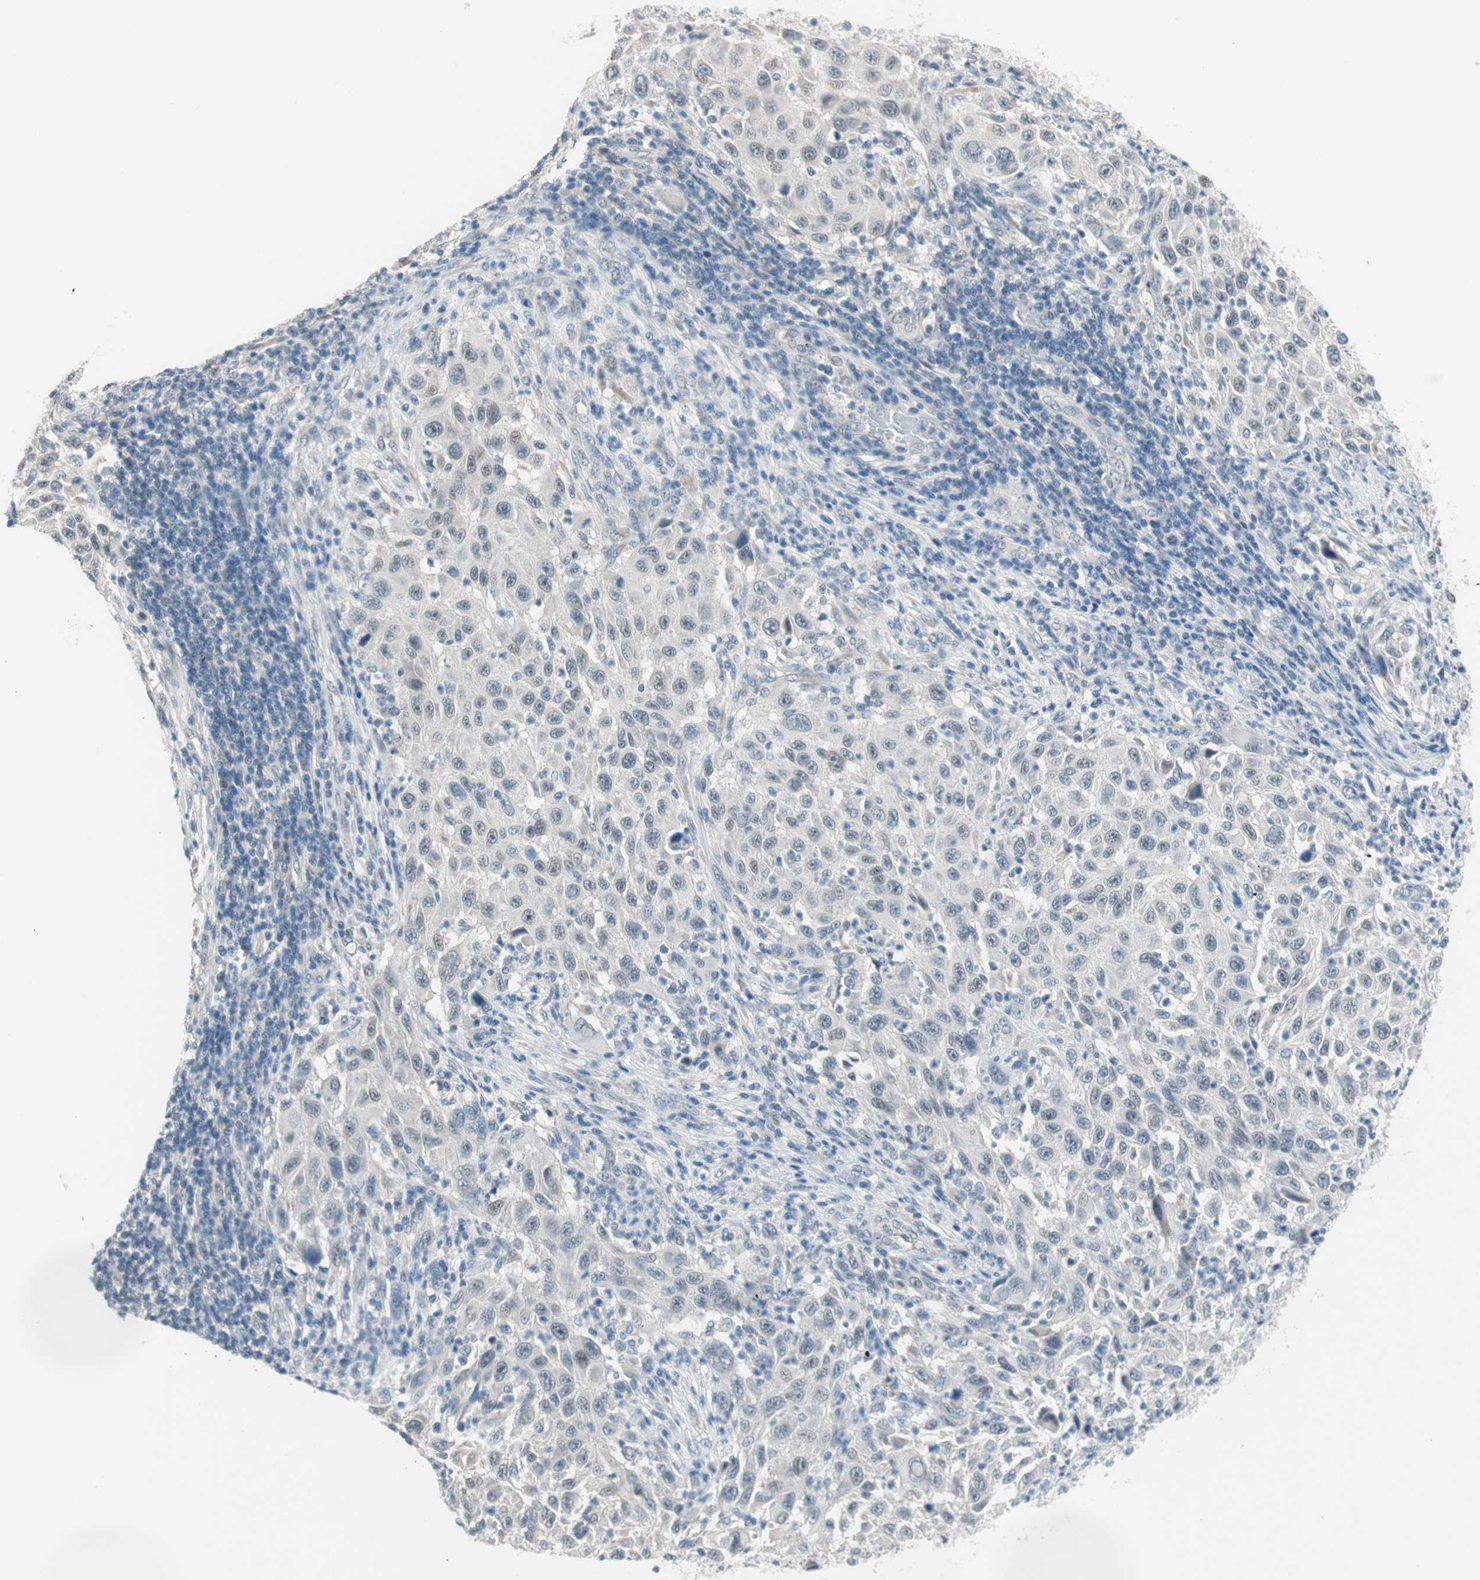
{"staining": {"intensity": "weak", "quantity": "<25%", "location": "nuclear"}, "tissue": "melanoma", "cell_type": "Tumor cells", "image_type": "cancer", "snomed": [{"axis": "morphology", "description": "Malignant melanoma, Metastatic site"}, {"axis": "topography", "description": "Lymph node"}], "caption": "Immunohistochemical staining of malignant melanoma (metastatic site) exhibits no significant expression in tumor cells.", "gene": "GRHL1", "patient": {"sex": "male", "age": 61}}